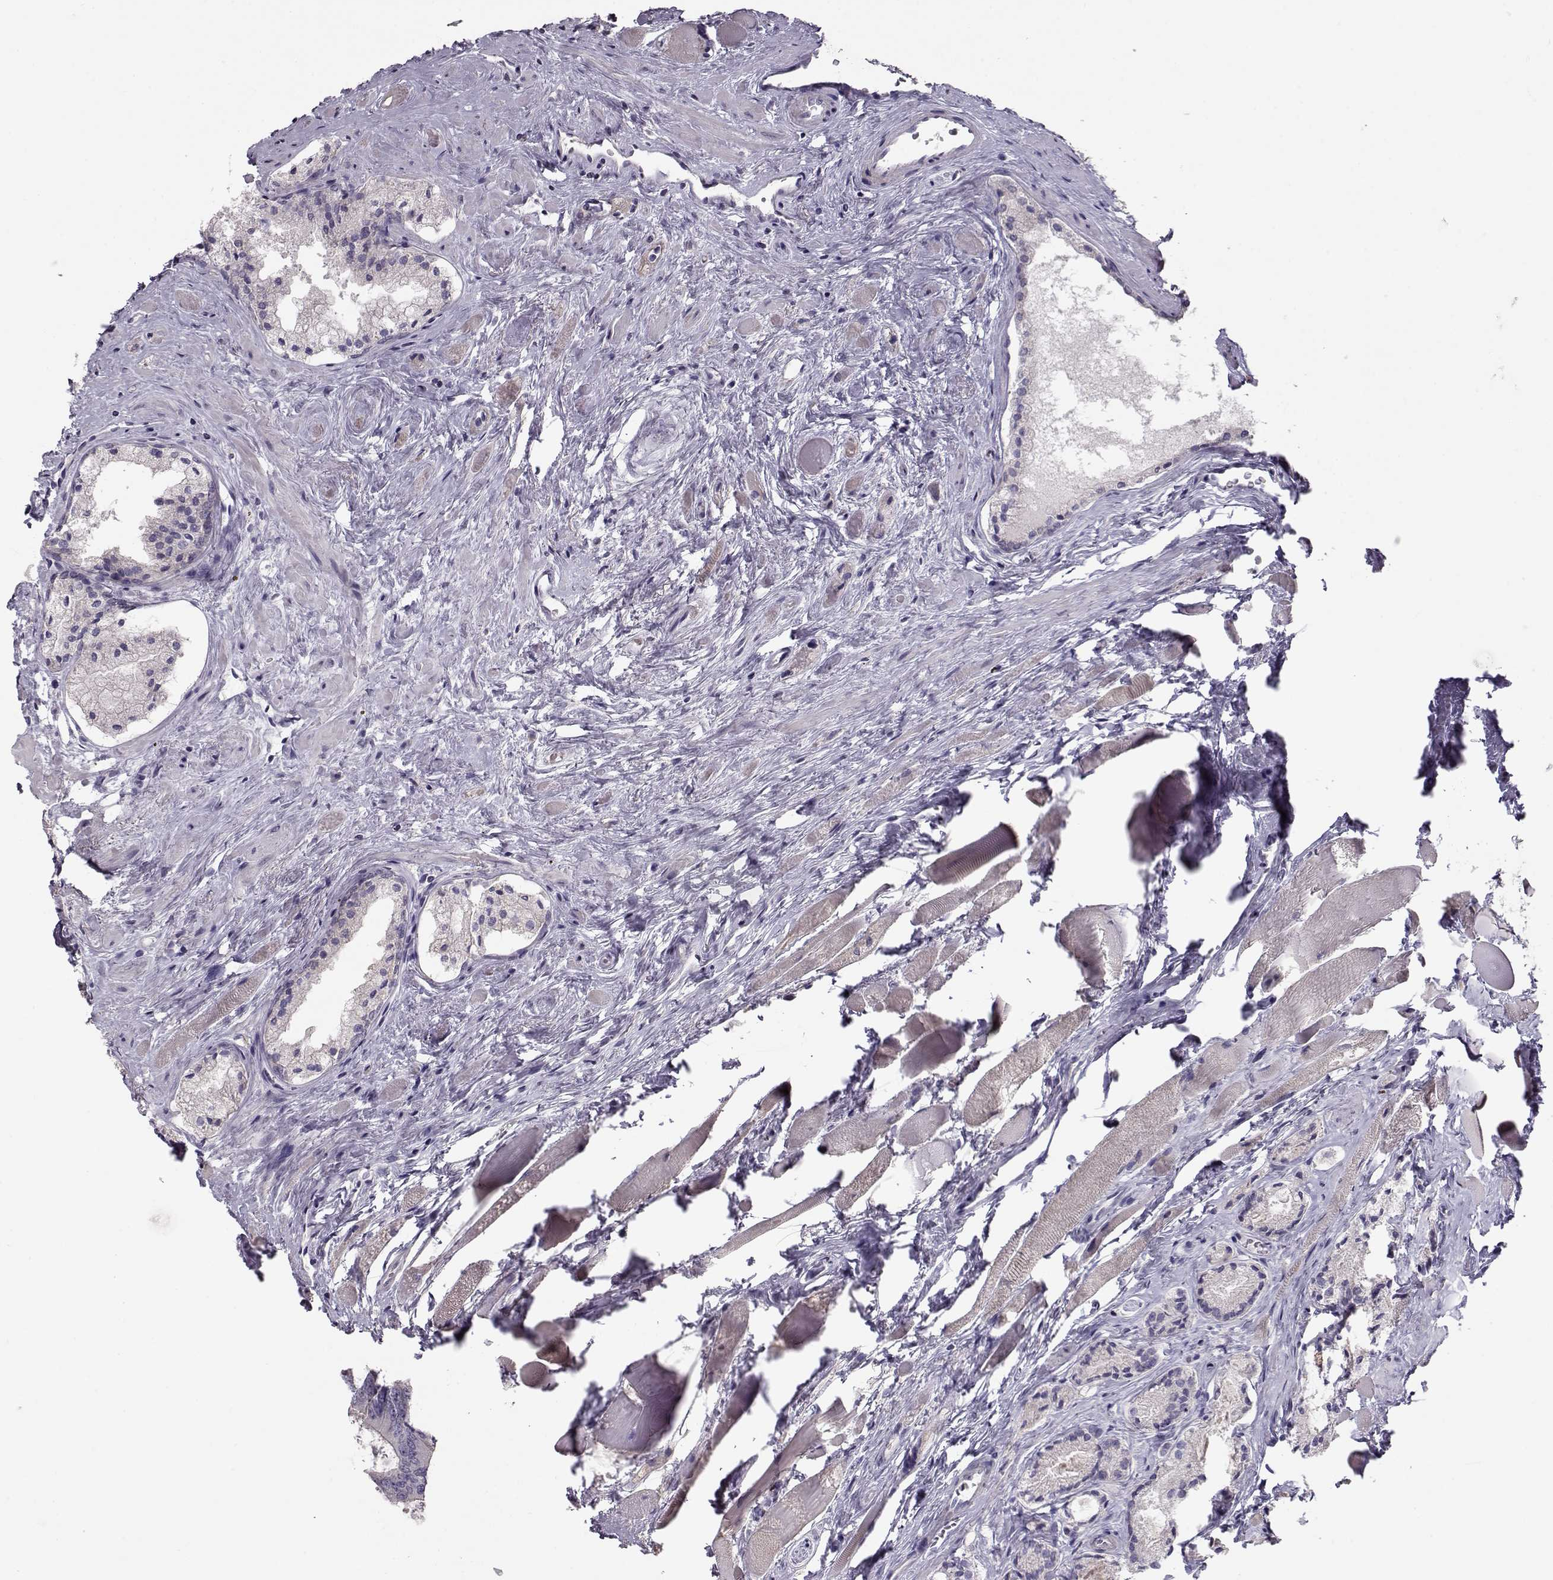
{"staining": {"intensity": "negative", "quantity": "none", "location": "none"}, "tissue": "prostate cancer", "cell_type": "Tumor cells", "image_type": "cancer", "snomed": [{"axis": "morphology", "description": "Adenocarcinoma, NOS"}, {"axis": "morphology", "description": "Adenocarcinoma, High grade"}, {"axis": "topography", "description": "Prostate"}], "caption": "Prostate cancer was stained to show a protein in brown. There is no significant expression in tumor cells. The staining is performed using DAB (3,3'-diaminobenzidine) brown chromogen with nuclei counter-stained in using hematoxylin.", "gene": "GRK1", "patient": {"sex": "male", "age": 62}}